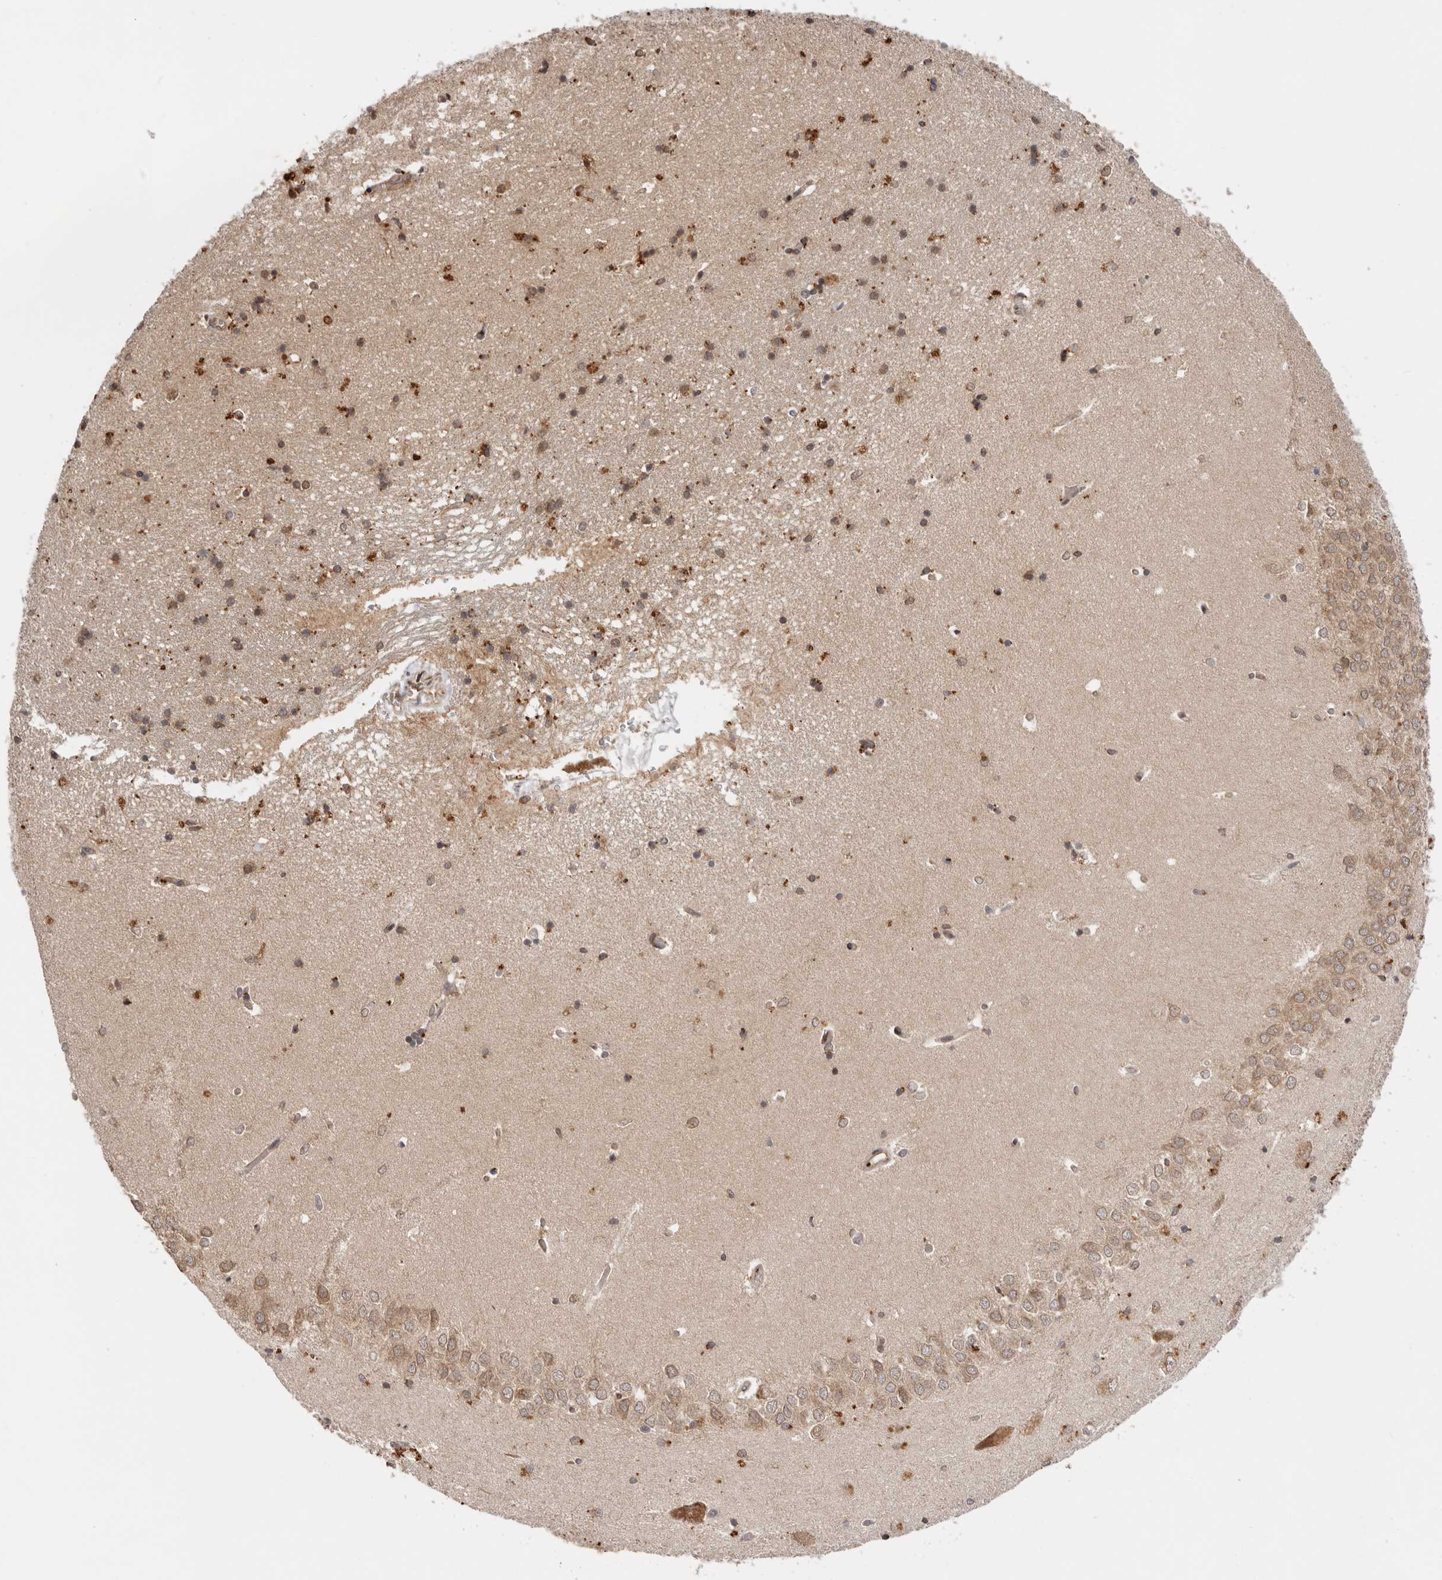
{"staining": {"intensity": "moderate", "quantity": ">75%", "location": "cytoplasmic/membranous,nuclear"}, "tissue": "hippocampus", "cell_type": "Glial cells", "image_type": "normal", "snomed": [{"axis": "morphology", "description": "Normal tissue, NOS"}, {"axis": "topography", "description": "Hippocampus"}], "caption": "Protein staining of normal hippocampus reveals moderate cytoplasmic/membranous,nuclear expression in approximately >75% of glial cells. (DAB (3,3'-diaminobenzidine) IHC with brightfield microscopy, high magnification).", "gene": "TARS2", "patient": {"sex": "male", "age": 45}}